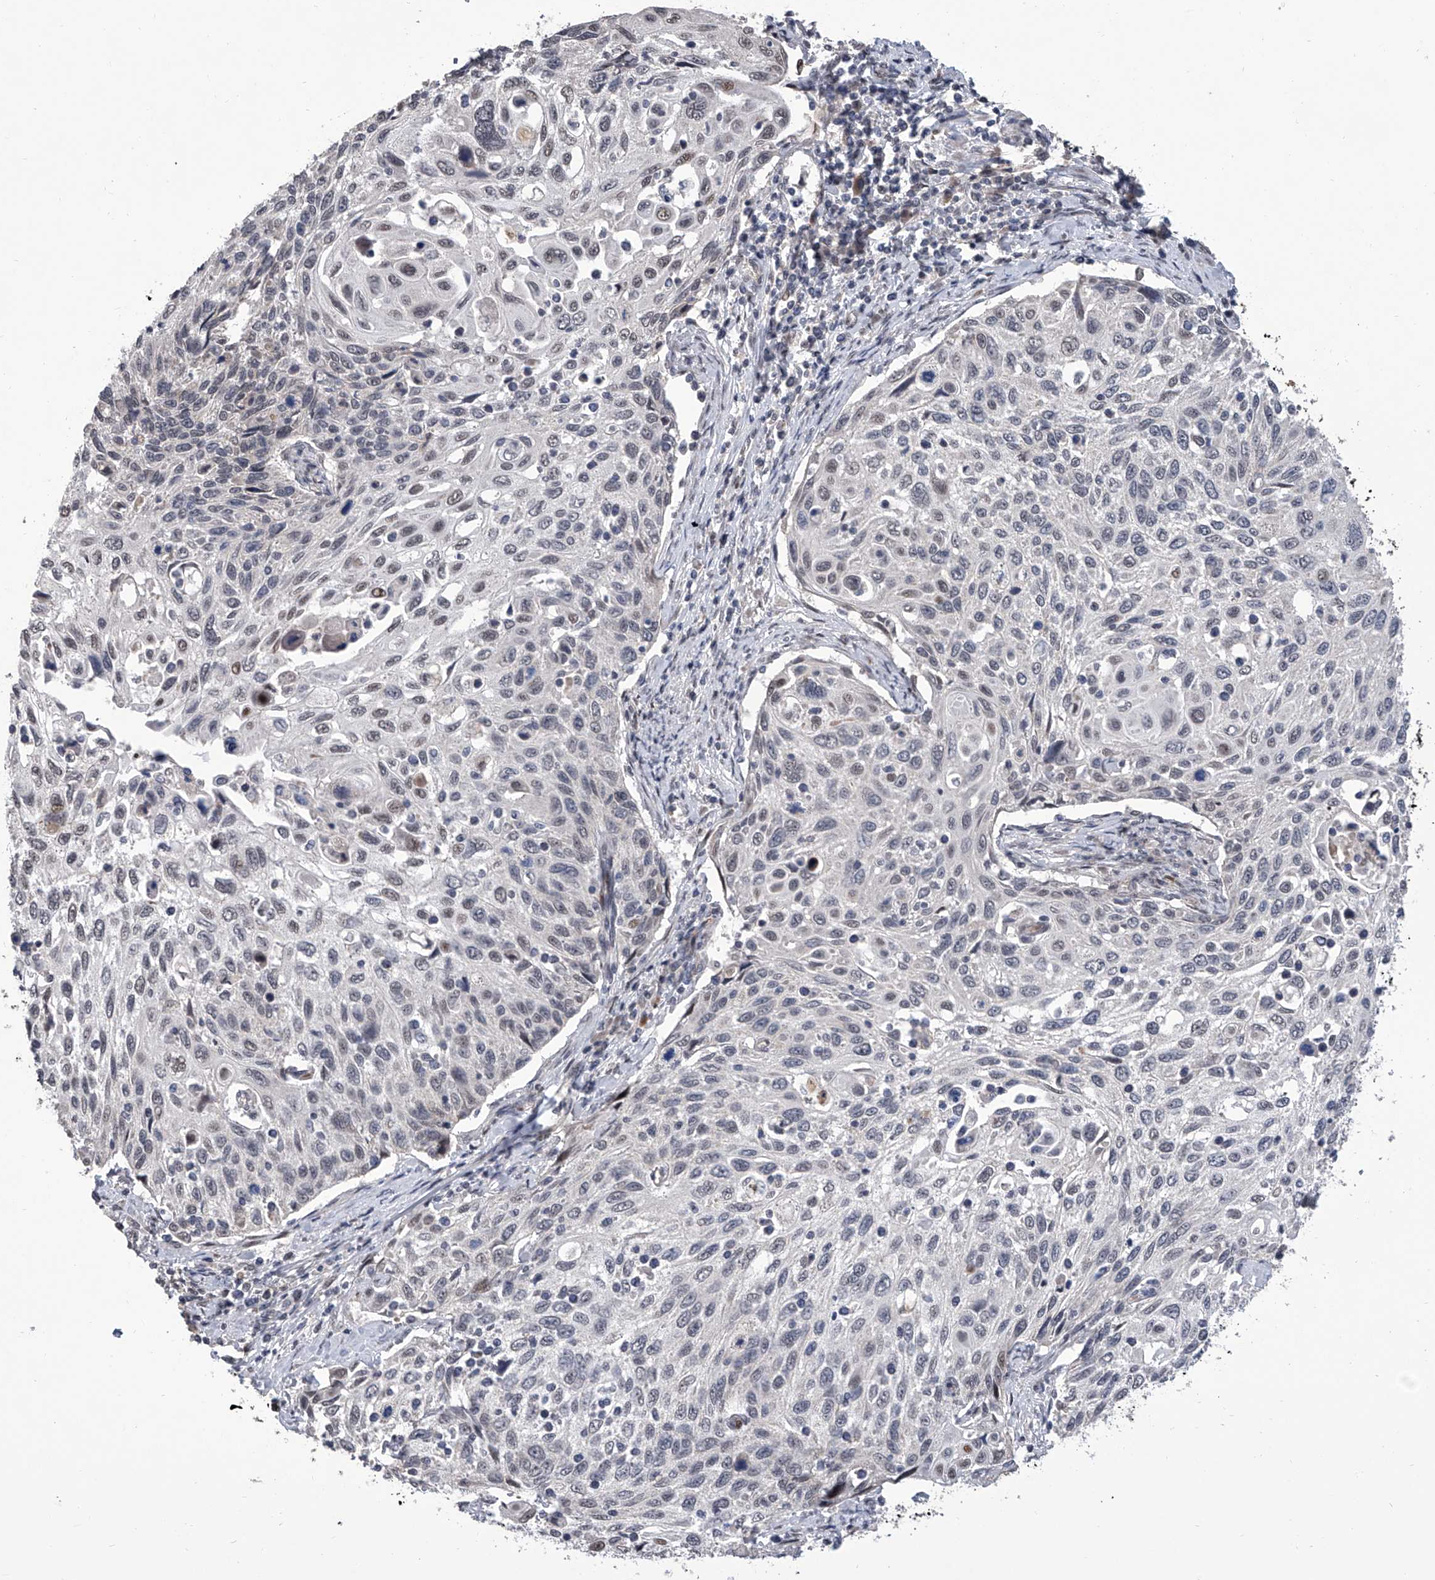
{"staining": {"intensity": "negative", "quantity": "none", "location": "none"}, "tissue": "cervical cancer", "cell_type": "Tumor cells", "image_type": "cancer", "snomed": [{"axis": "morphology", "description": "Squamous cell carcinoma, NOS"}, {"axis": "topography", "description": "Cervix"}], "caption": "Histopathology image shows no protein positivity in tumor cells of squamous cell carcinoma (cervical) tissue.", "gene": "ZNF426", "patient": {"sex": "female", "age": 70}}